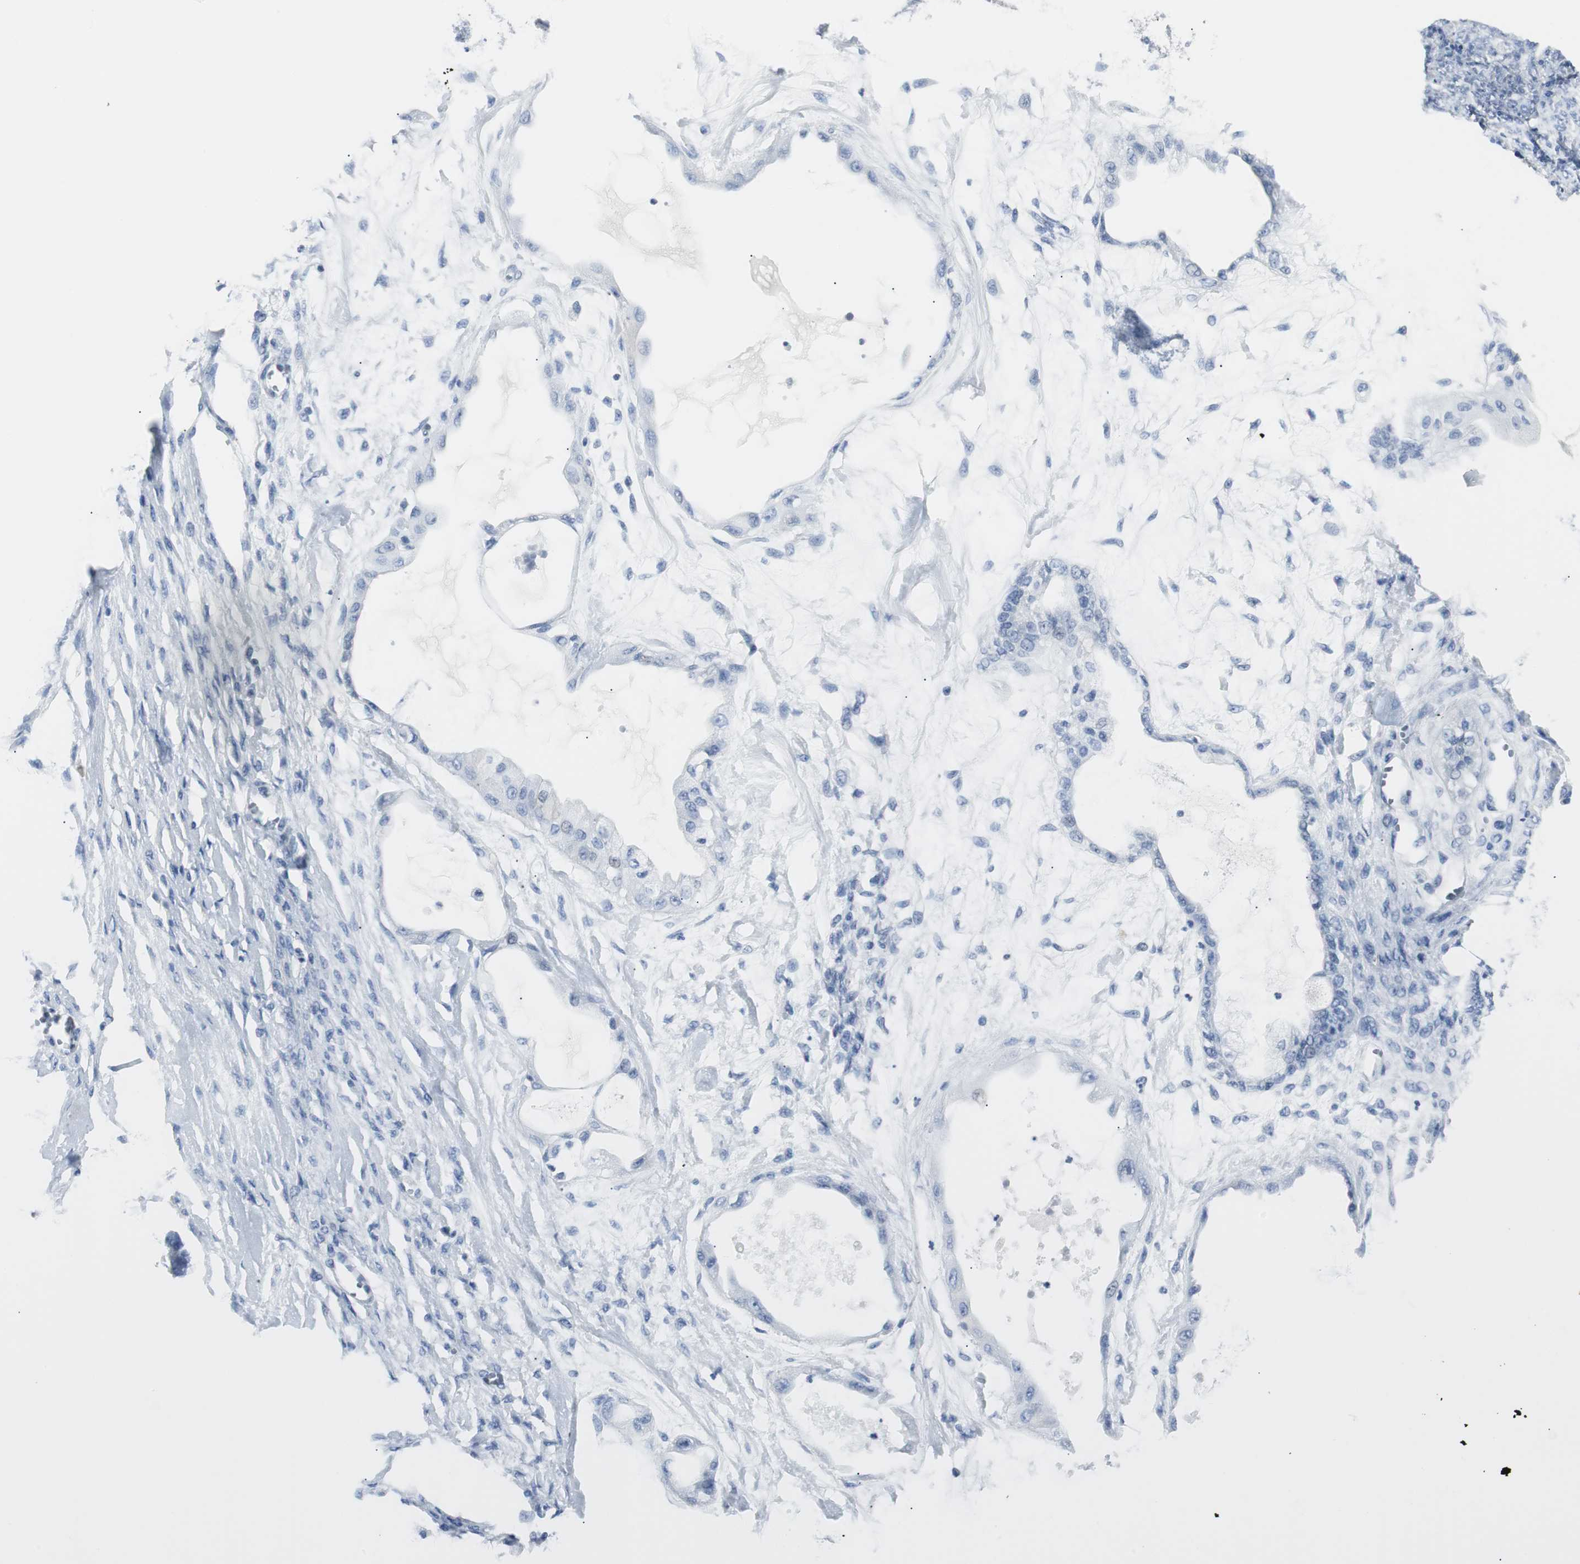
{"staining": {"intensity": "negative", "quantity": "none", "location": "none"}, "tissue": "ovarian cancer", "cell_type": "Tumor cells", "image_type": "cancer", "snomed": [{"axis": "morphology", "description": "Carcinoma, NOS"}, {"axis": "morphology", "description": "Carcinoma, endometroid"}, {"axis": "topography", "description": "Ovary"}], "caption": "Histopathology image shows no protein staining in tumor cells of ovarian cancer (endometroid carcinoma) tissue.", "gene": "GAP43", "patient": {"sex": "female", "age": 50}}